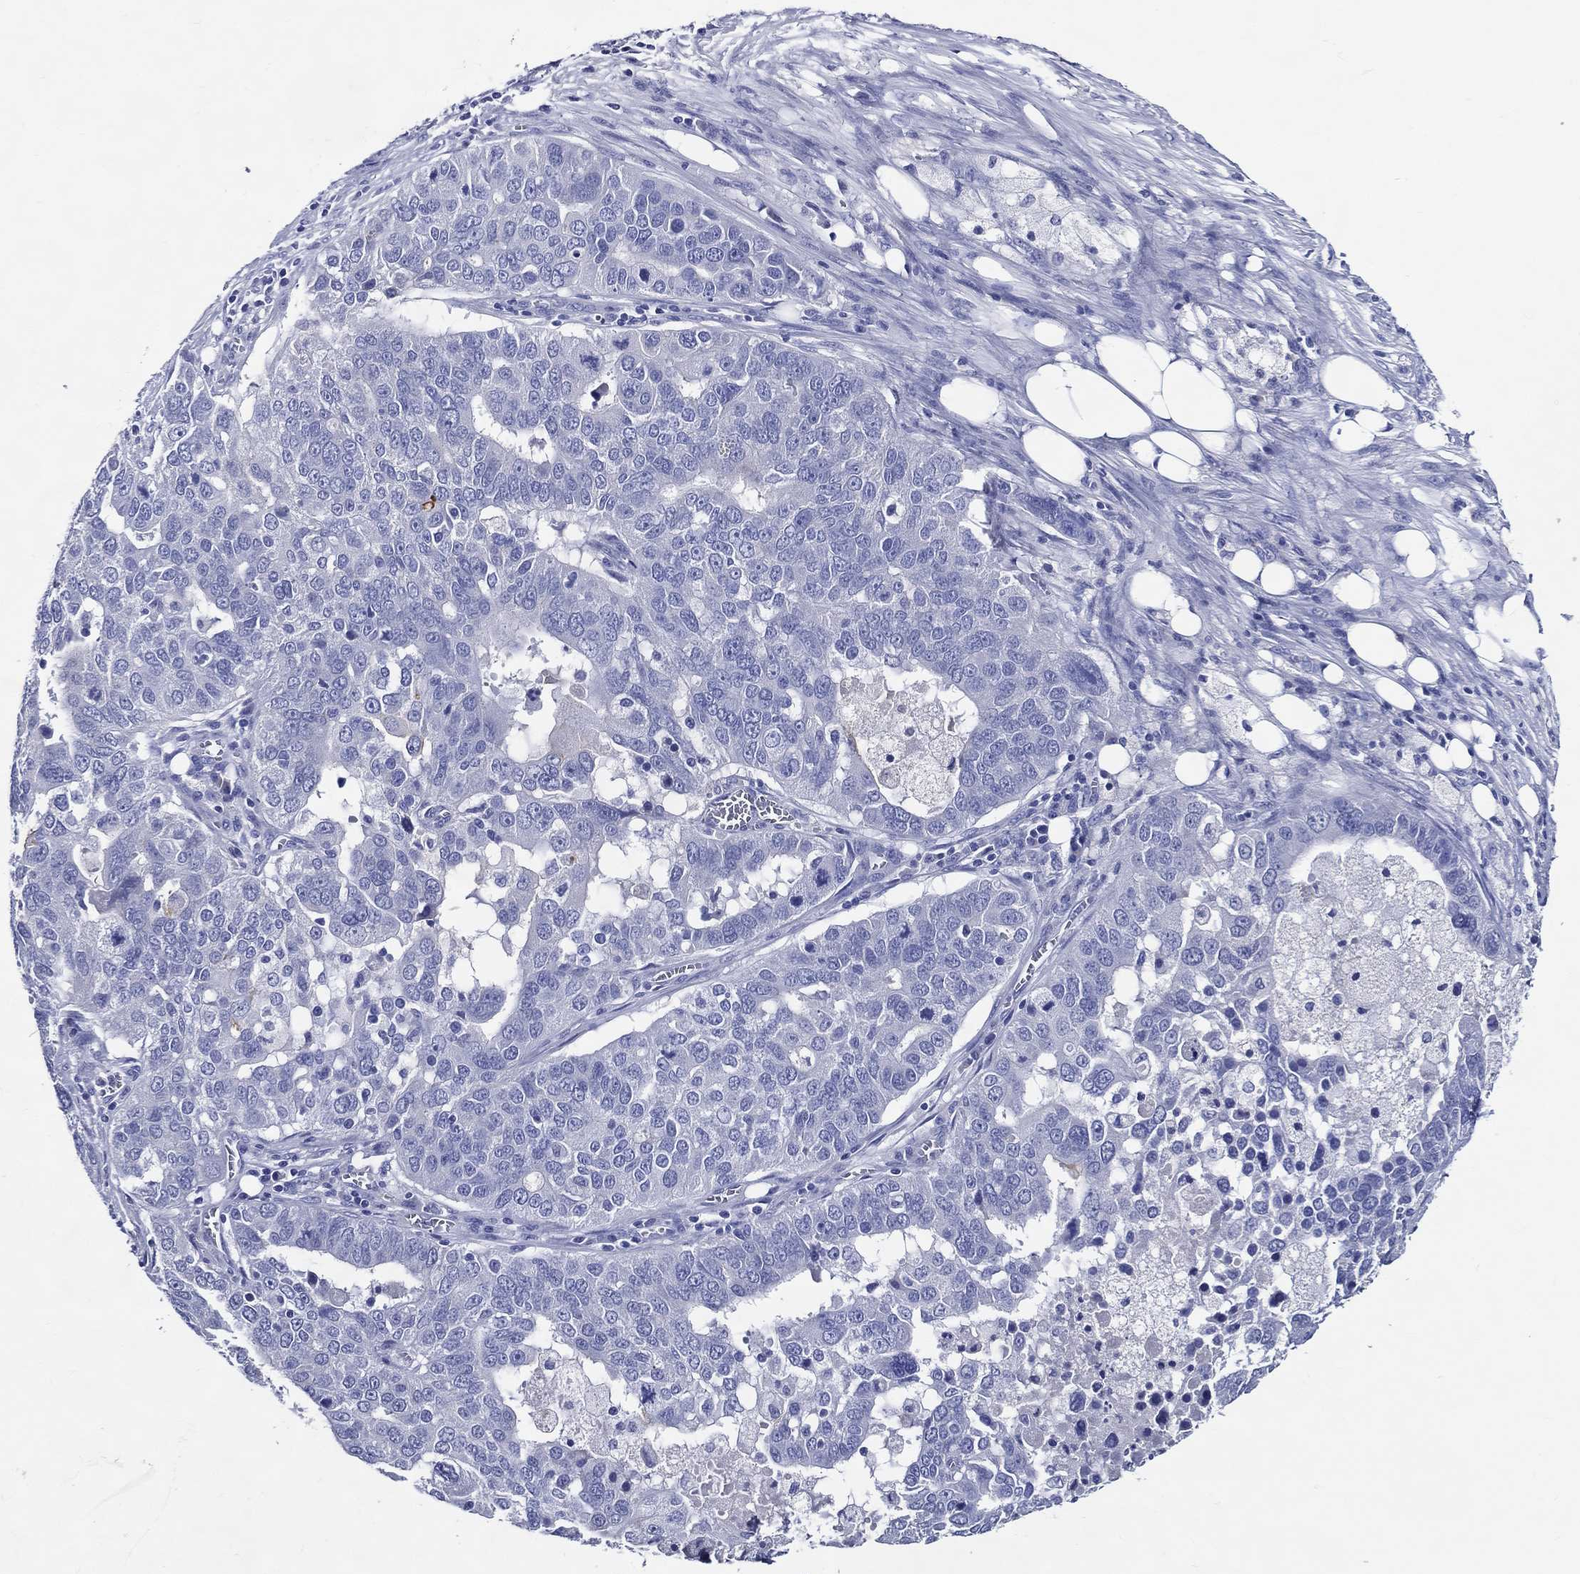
{"staining": {"intensity": "negative", "quantity": "none", "location": "none"}, "tissue": "ovarian cancer", "cell_type": "Tumor cells", "image_type": "cancer", "snomed": [{"axis": "morphology", "description": "Carcinoma, endometroid"}, {"axis": "topography", "description": "Soft tissue"}, {"axis": "topography", "description": "Ovary"}], "caption": "Immunohistochemical staining of human ovarian cancer exhibits no significant expression in tumor cells.", "gene": "ACE2", "patient": {"sex": "female", "age": 52}}